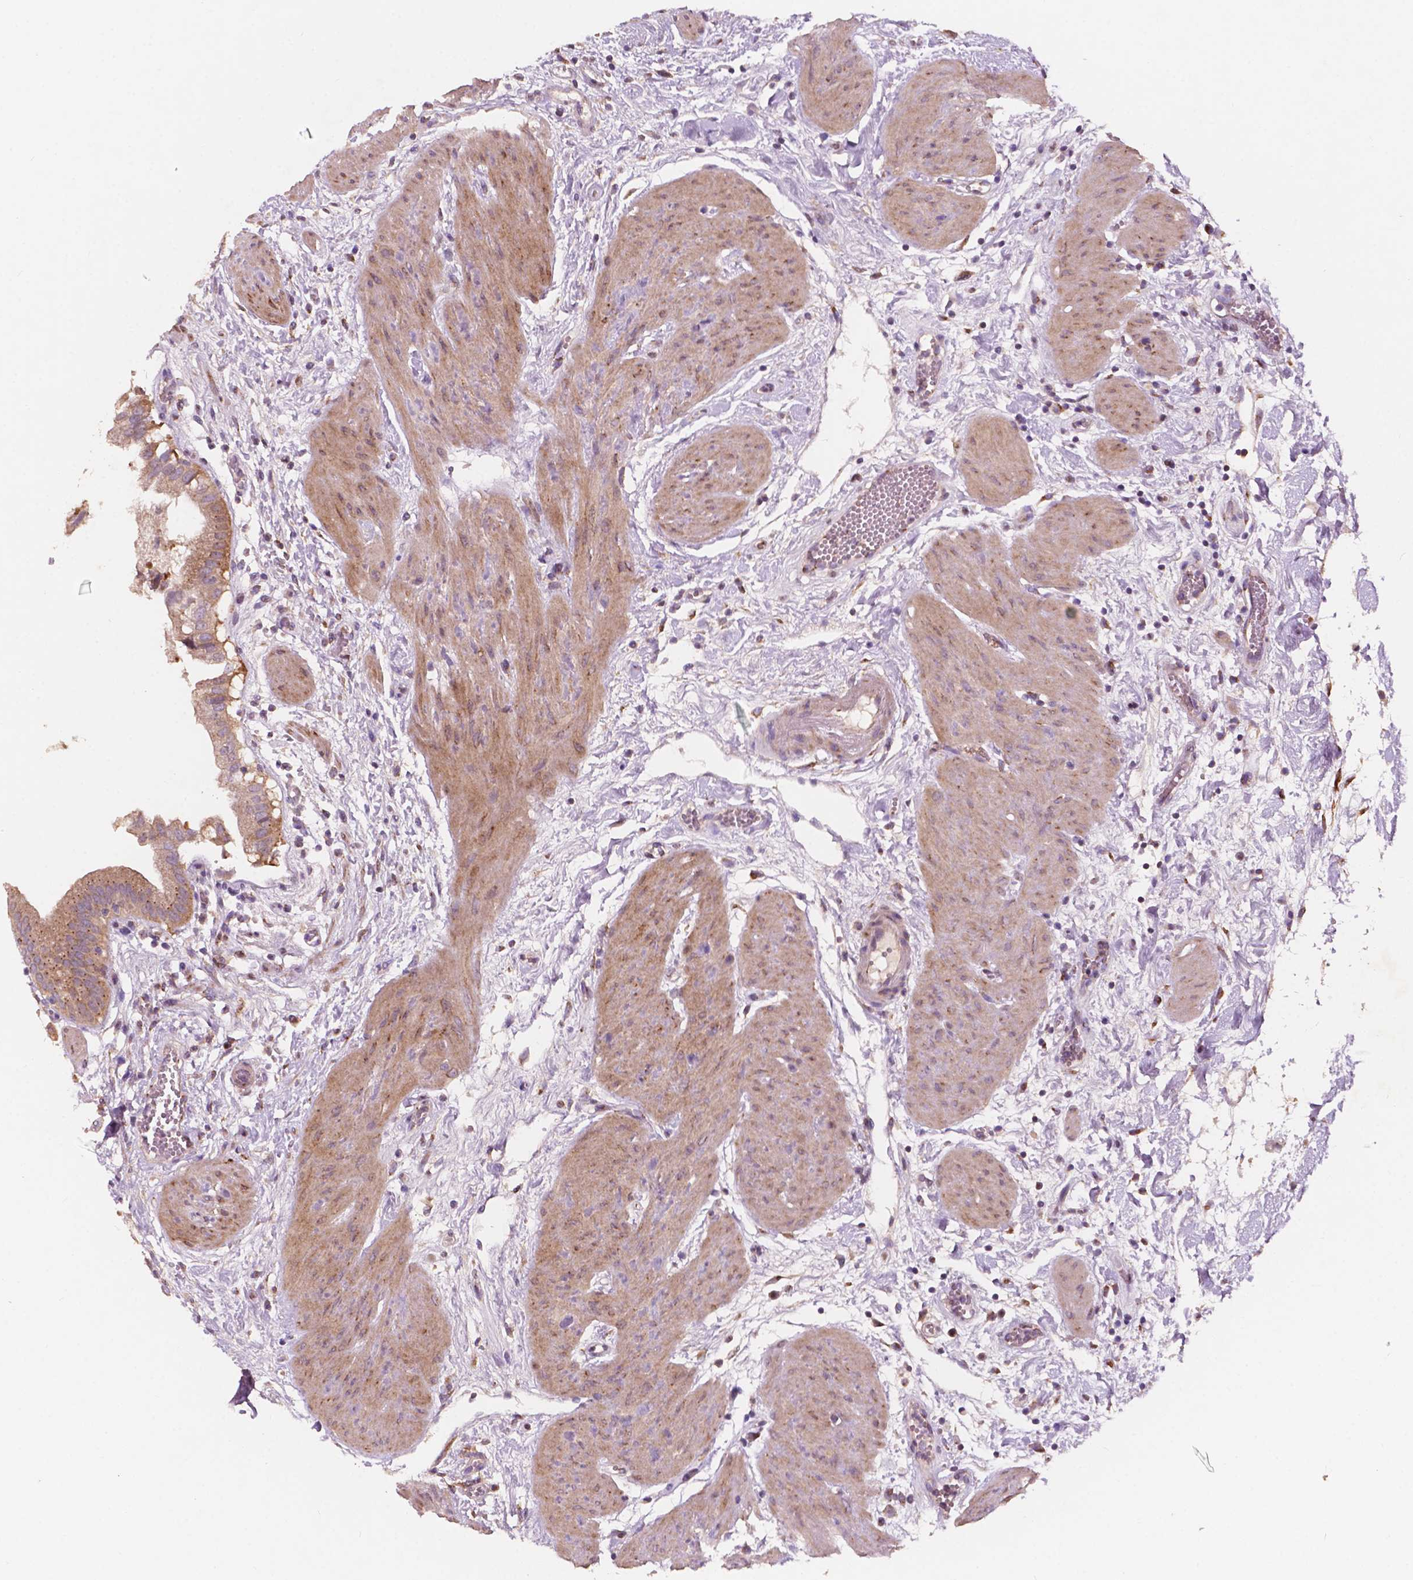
{"staining": {"intensity": "moderate", "quantity": ">75%", "location": "cytoplasmic/membranous"}, "tissue": "gallbladder", "cell_type": "Glandular cells", "image_type": "normal", "snomed": [{"axis": "morphology", "description": "Normal tissue, NOS"}, {"axis": "topography", "description": "Gallbladder"}], "caption": "Unremarkable gallbladder was stained to show a protein in brown. There is medium levels of moderate cytoplasmic/membranous expression in approximately >75% of glandular cells.", "gene": "CHPT1", "patient": {"sex": "female", "age": 65}}